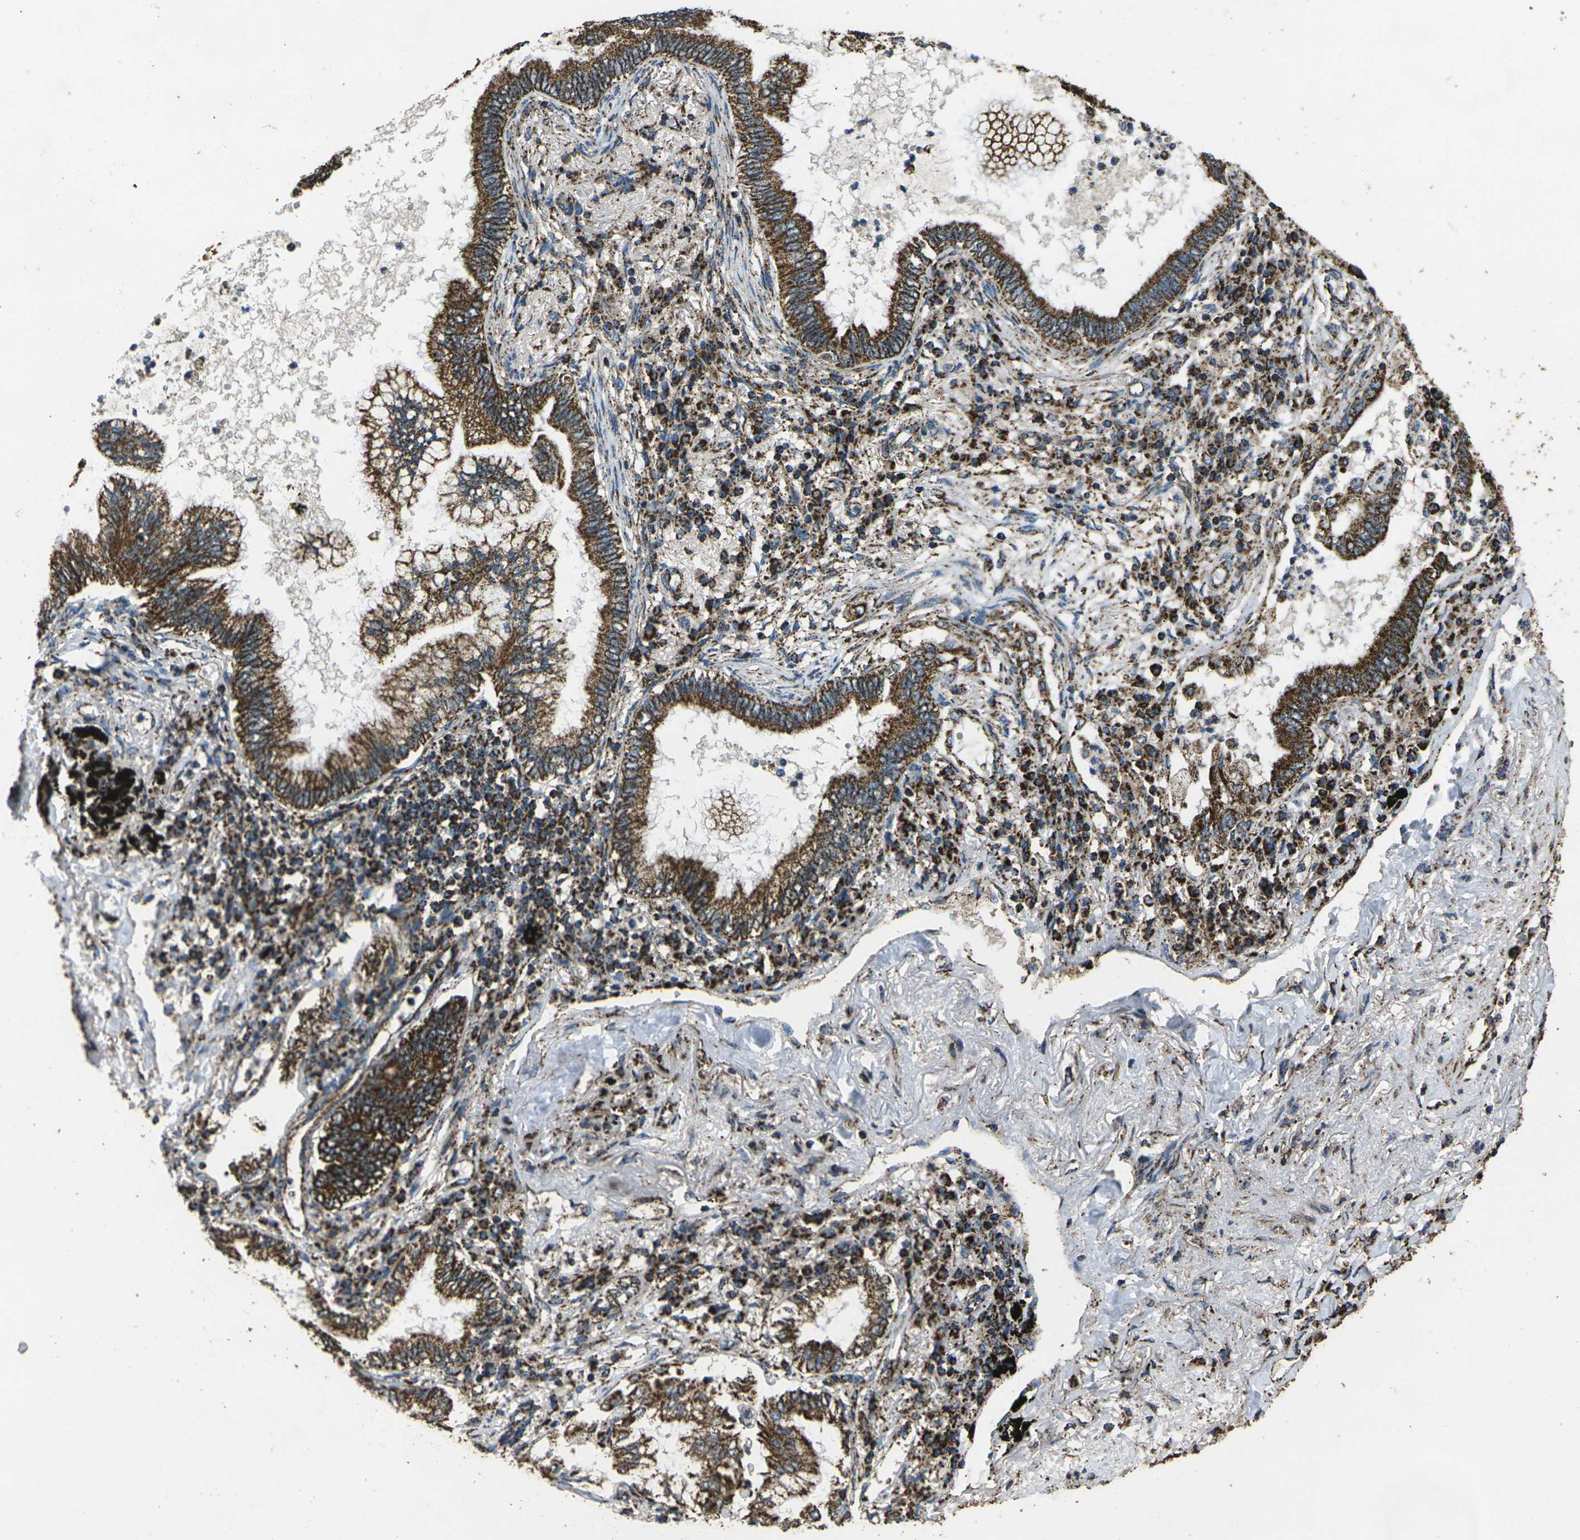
{"staining": {"intensity": "moderate", "quantity": ">75%", "location": "cytoplasmic/membranous"}, "tissue": "lung cancer", "cell_type": "Tumor cells", "image_type": "cancer", "snomed": [{"axis": "morphology", "description": "Normal tissue, NOS"}, {"axis": "morphology", "description": "Adenocarcinoma, NOS"}, {"axis": "topography", "description": "Bronchus"}, {"axis": "topography", "description": "Lung"}], "caption": "Adenocarcinoma (lung) stained with DAB immunohistochemistry (IHC) reveals medium levels of moderate cytoplasmic/membranous expression in approximately >75% of tumor cells. (DAB IHC with brightfield microscopy, high magnification).", "gene": "KLHL5", "patient": {"sex": "female", "age": 70}}